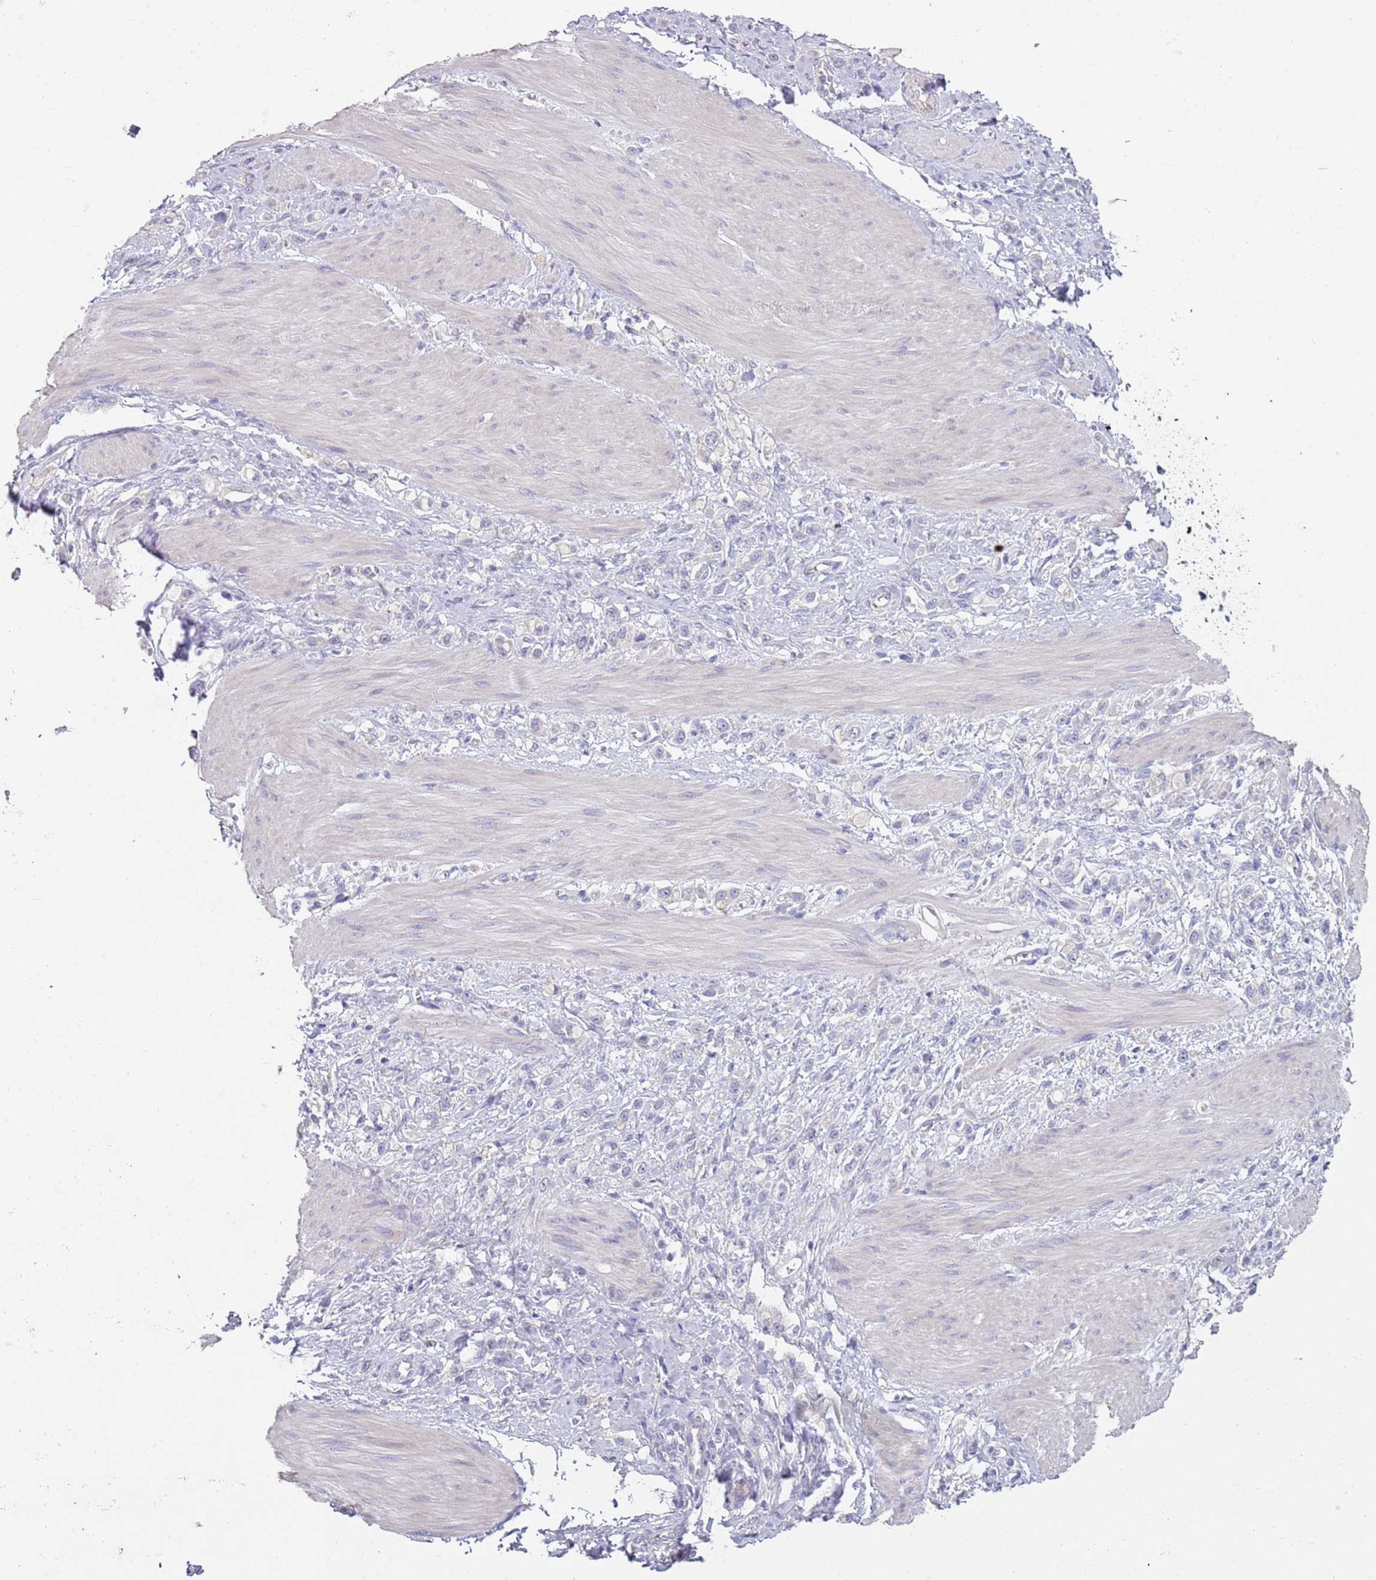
{"staining": {"intensity": "negative", "quantity": "none", "location": "none"}, "tissue": "stomach cancer", "cell_type": "Tumor cells", "image_type": "cancer", "snomed": [{"axis": "morphology", "description": "Adenocarcinoma, NOS"}, {"axis": "topography", "description": "Stomach"}], "caption": "Tumor cells are negative for brown protein staining in stomach adenocarcinoma. Brightfield microscopy of immunohistochemistry (IHC) stained with DAB (3,3'-diaminobenzidine) (brown) and hematoxylin (blue), captured at high magnification.", "gene": "ZNF583", "patient": {"sex": "female", "age": 65}}